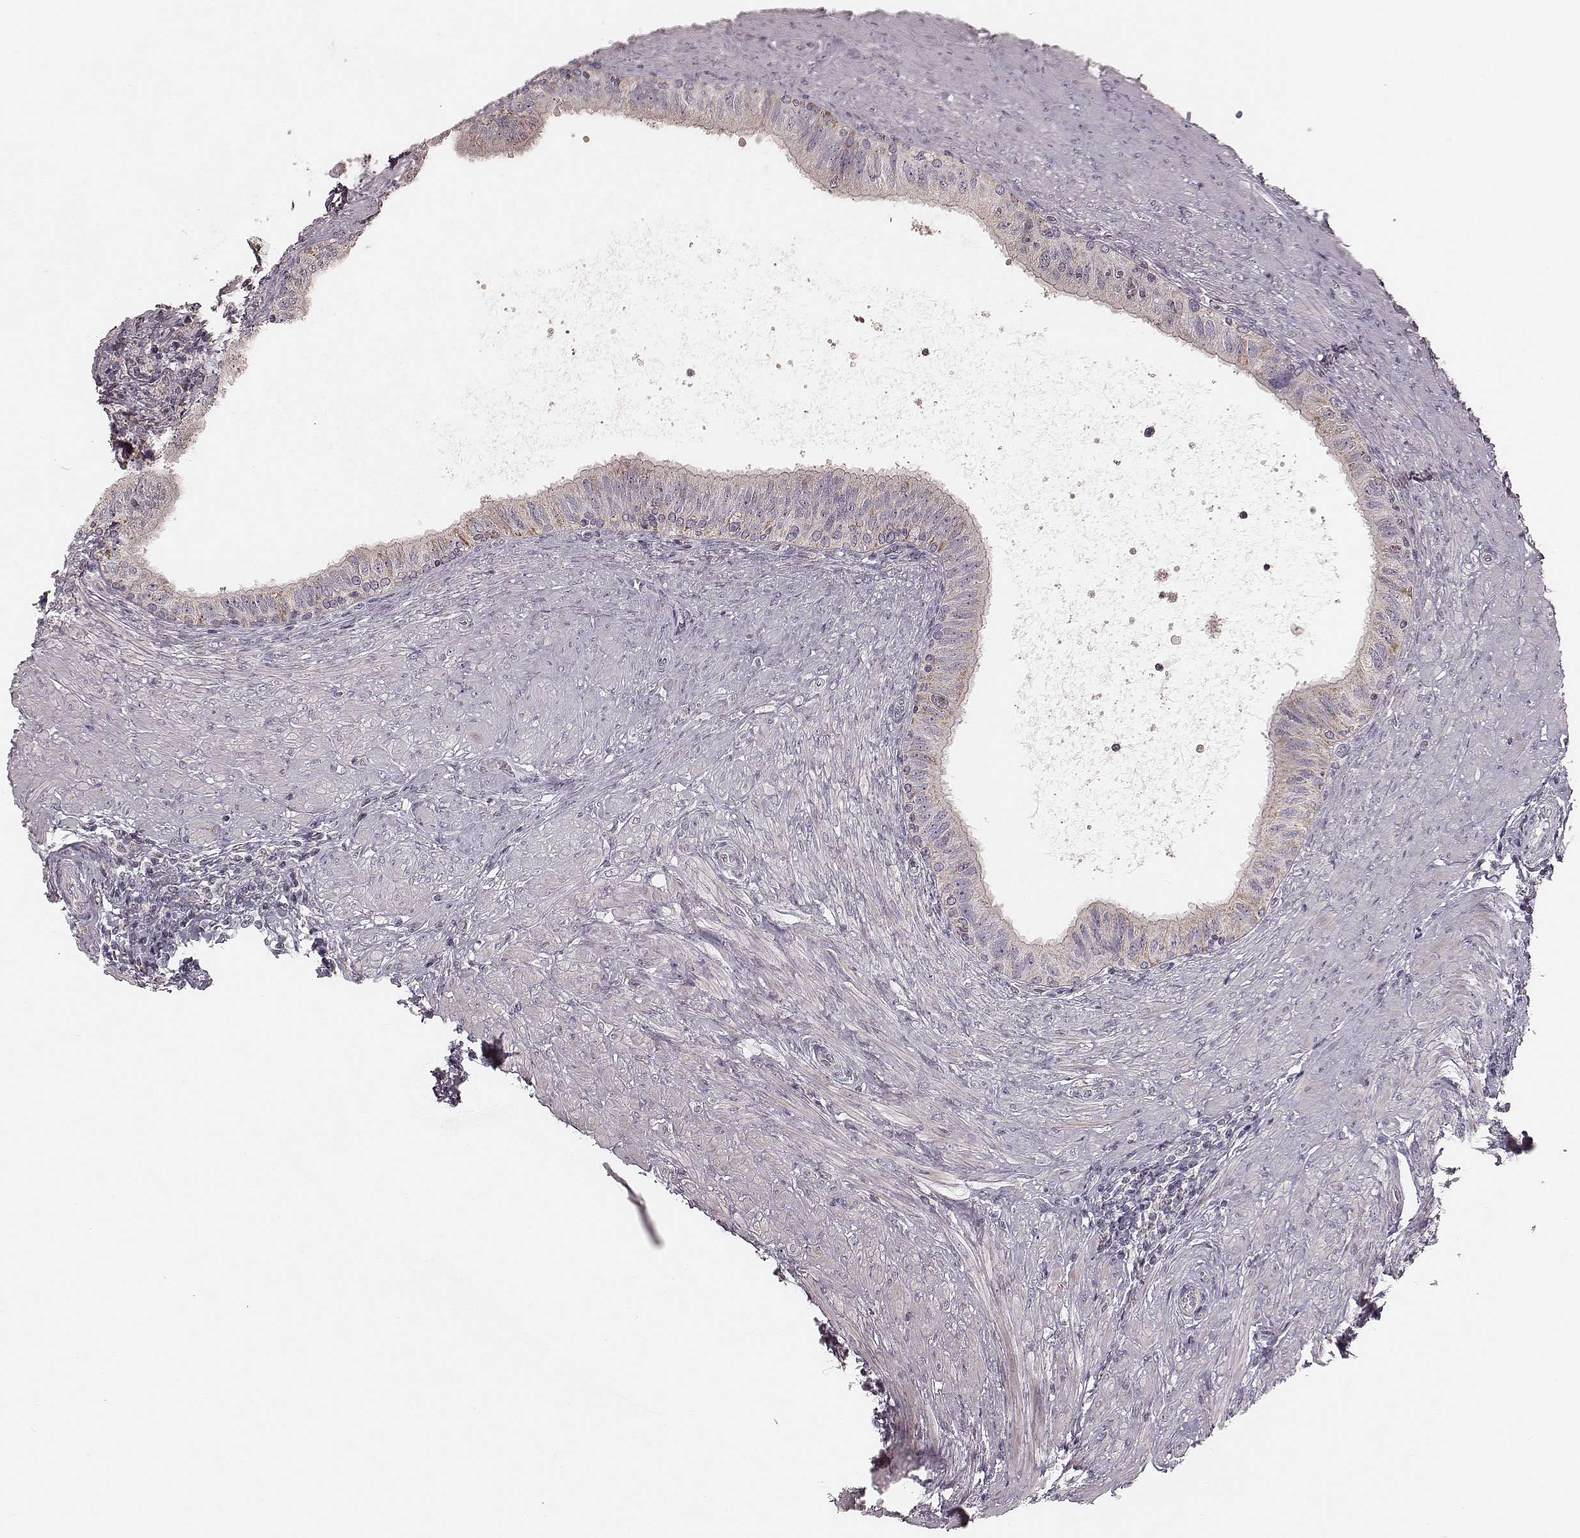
{"staining": {"intensity": "weak", "quantity": "<25%", "location": "cytoplasmic/membranous"}, "tissue": "epididymis", "cell_type": "Glandular cells", "image_type": "normal", "snomed": [{"axis": "morphology", "description": "Normal tissue, NOS"}, {"axis": "morphology", "description": "Seminoma, NOS"}, {"axis": "topography", "description": "Testis"}, {"axis": "topography", "description": "Epididymis"}], "caption": "Unremarkable epididymis was stained to show a protein in brown. There is no significant staining in glandular cells.", "gene": "MRPS27", "patient": {"sex": "male", "age": 61}}